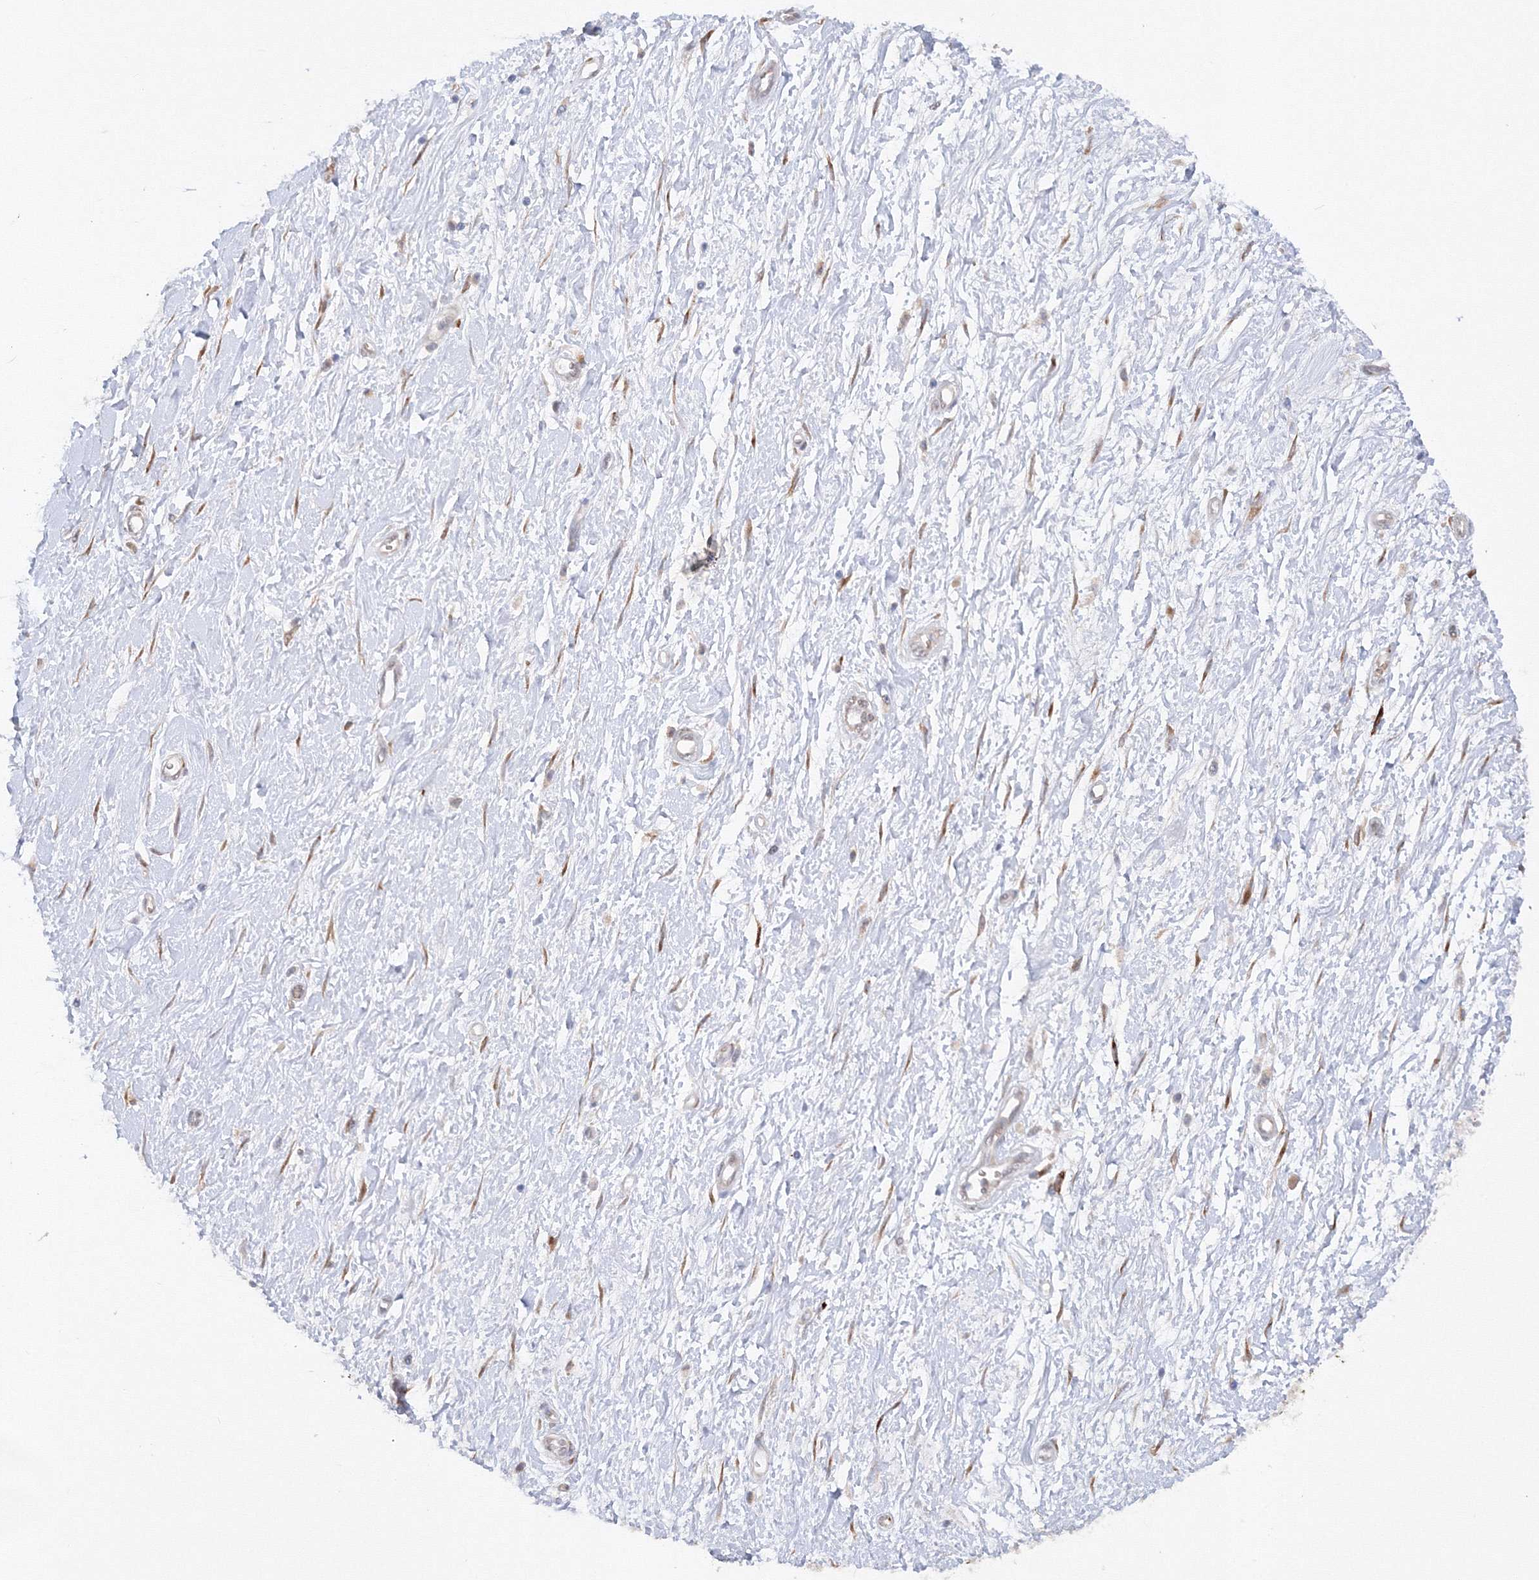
{"staining": {"intensity": "moderate", "quantity": ">75%", "location": "cytoplasmic/membranous"}, "tissue": "soft tissue", "cell_type": "Fibroblasts", "image_type": "normal", "snomed": [{"axis": "morphology", "description": "Normal tissue, NOS"}, {"axis": "morphology", "description": "Adenocarcinoma, NOS"}, {"axis": "topography", "description": "Pancreas"}, {"axis": "topography", "description": "Peripheral nerve tissue"}], "caption": "A brown stain shows moderate cytoplasmic/membranous positivity of a protein in fibroblasts of benign soft tissue.", "gene": "DIS3L2", "patient": {"sex": "male", "age": 59}}